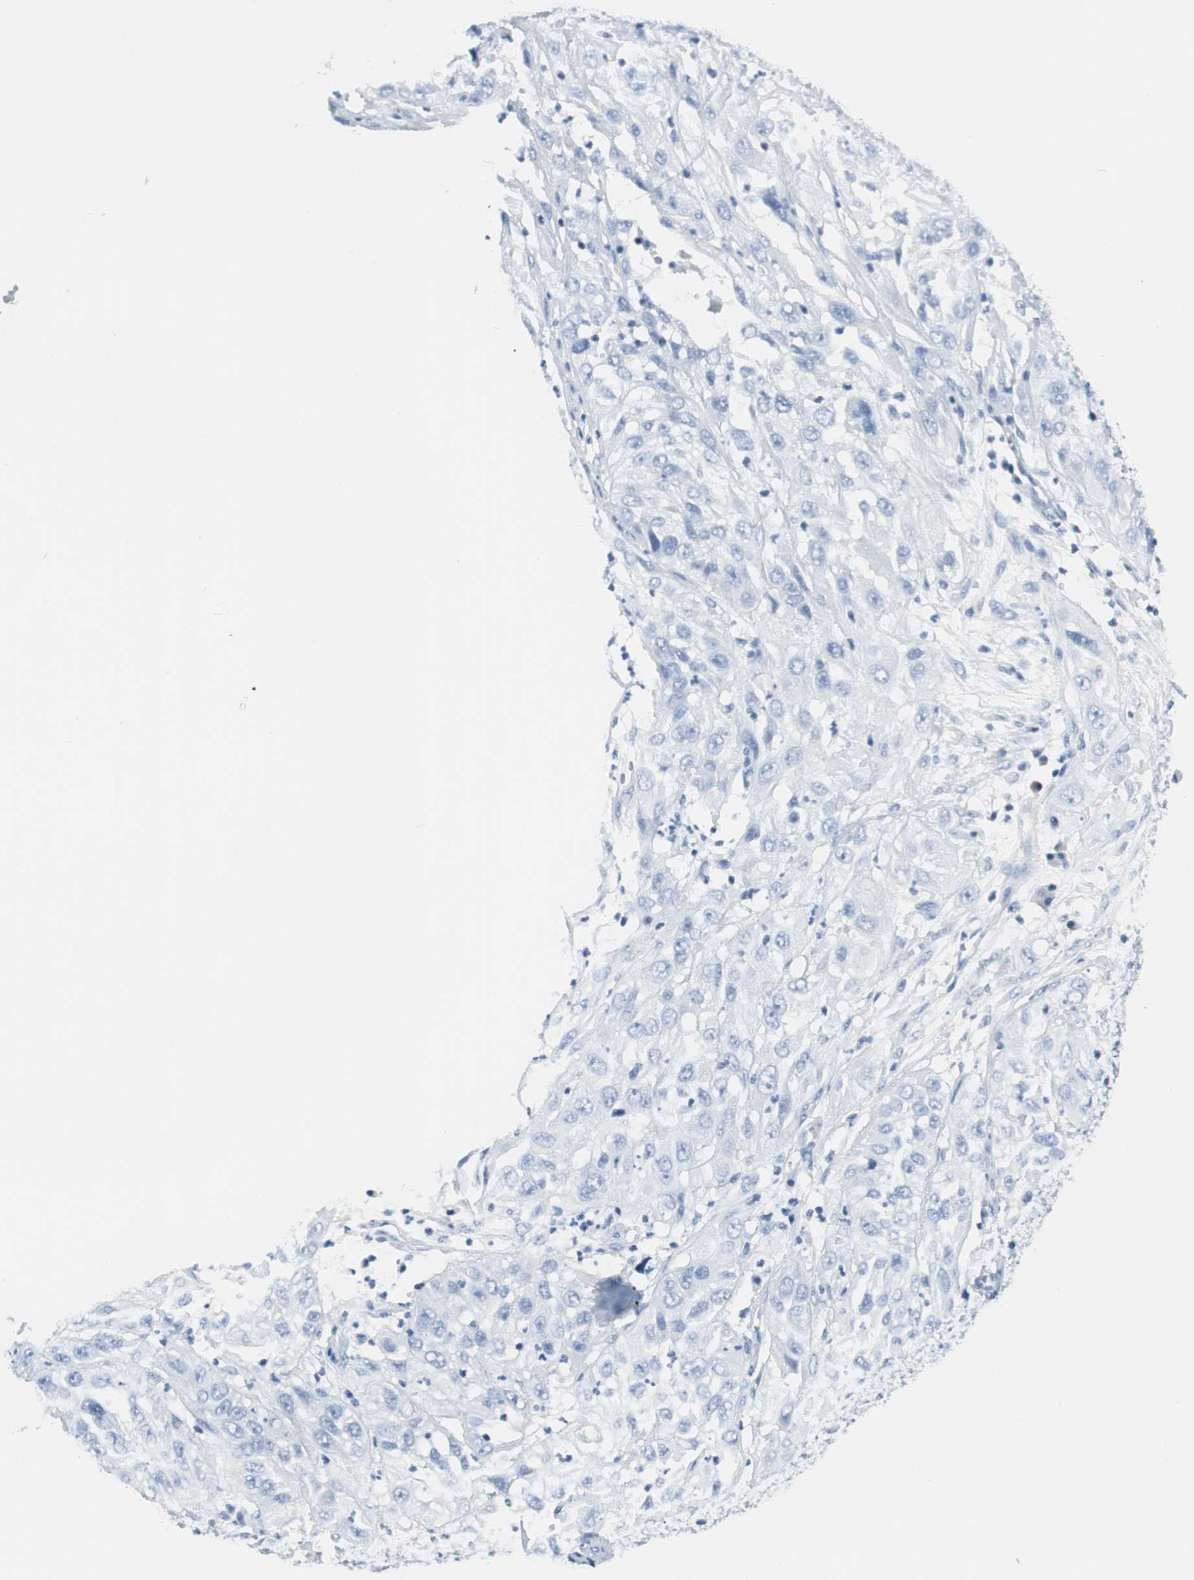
{"staining": {"intensity": "negative", "quantity": "none", "location": "none"}, "tissue": "cervical cancer", "cell_type": "Tumor cells", "image_type": "cancer", "snomed": [{"axis": "morphology", "description": "Squamous cell carcinoma, NOS"}, {"axis": "topography", "description": "Cervix"}], "caption": "This is an immunohistochemistry image of cervical cancer. There is no staining in tumor cells.", "gene": "GAP43", "patient": {"sex": "female", "age": 32}}